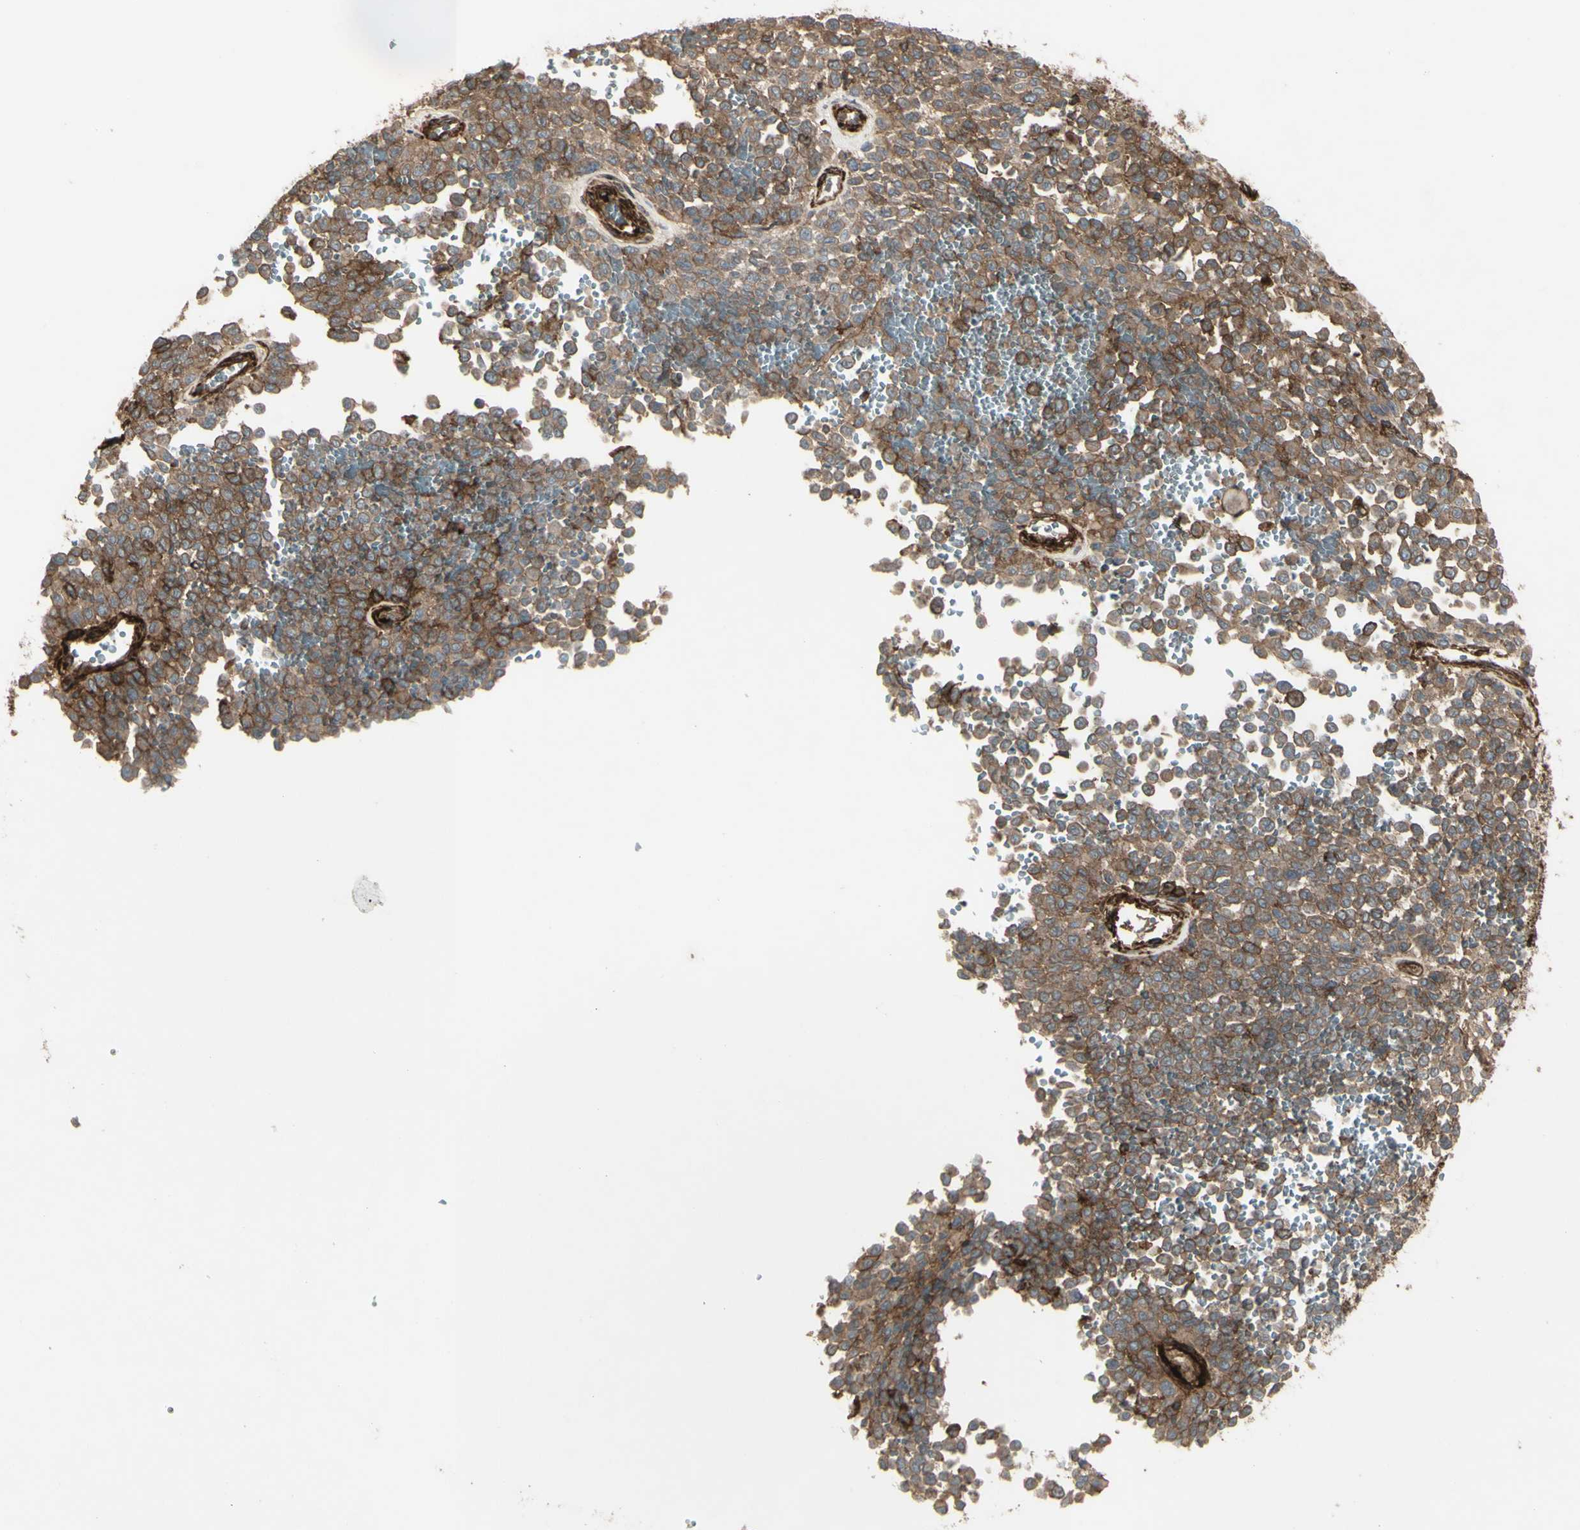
{"staining": {"intensity": "moderate", "quantity": ">75%", "location": "cytoplasmic/membranous"}, "tissue": "melanoma", "cell_type": "Tumor cells", "image_type": "cancer", "snomed": [{"axis": "morphology", "description": "Malignant melanoma, Metastatic site"}, {"axis": "topography", "description": "Pancreas"}], "caption": "Immunohistochemical staining of malignant melanoma (metastatic site) demonstrates medium levels of moderate cytoplasmic/membranous expression in approximately >75% of tumor cells. (DAB IHC with brightfield microscopy, high magnification).", "gene": "CD276", "patient": {"sex": "female", "age": 30}}